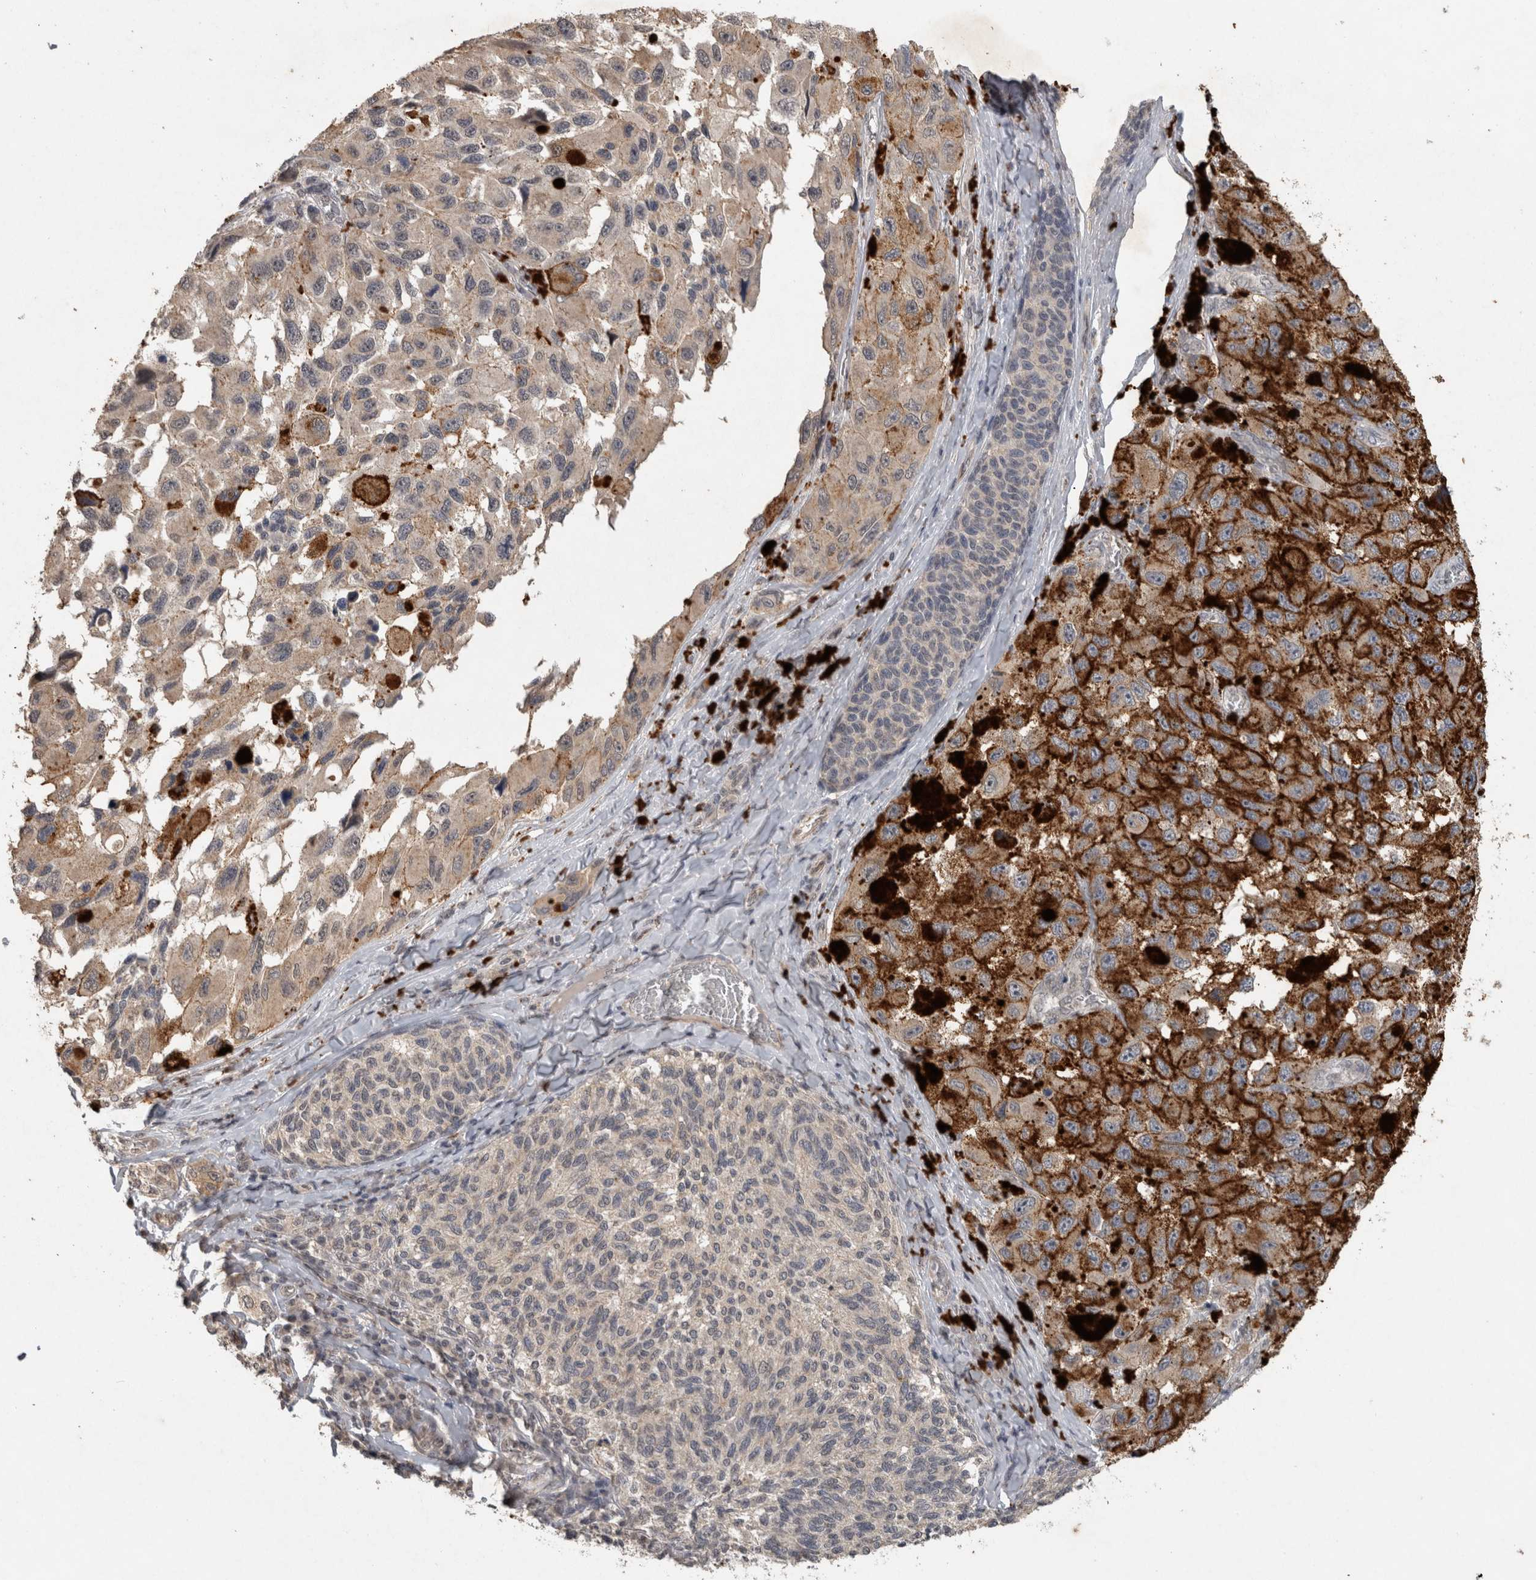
{"staining": {"intensity": "moderate", "quantity": "25%-75%", "location": "cytoplasmic/membranous"}, "tissue": "melanoma", "cell_type": "Tumor cells", "image_type": "cancer", "snomed": [{"axis": "morphology", "description": "Malignant melanoma, NOS"}, {"axis": "topography", "description": "Skin"}], "caption": "Moderate cytoplasmic/membranous protein positivity is identified in about 25%-75% of tumor cells in melanoma.", "gene": "RHPN1", "patient": {"sex": "female", "age": 73}}